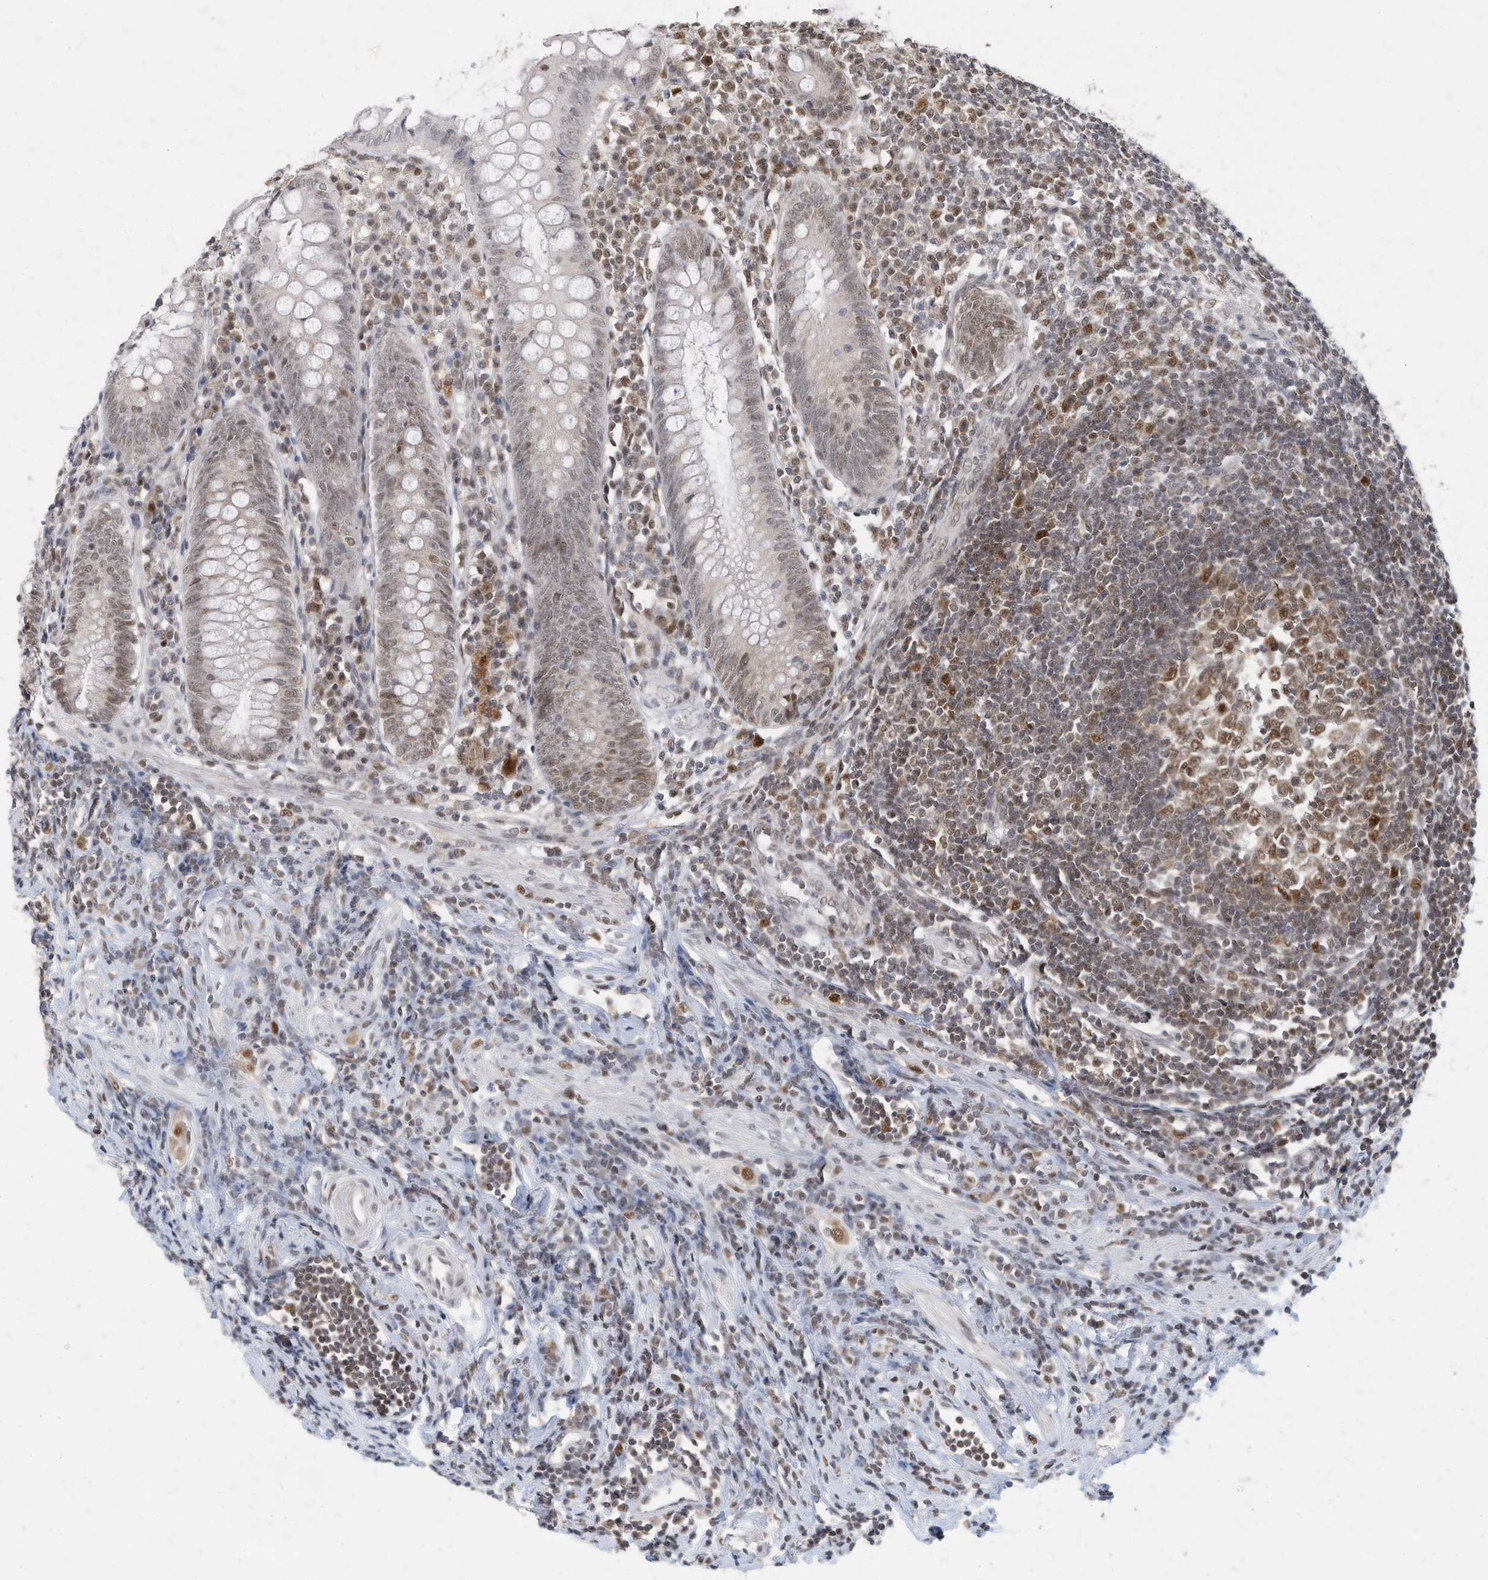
{"staining": {"intensity": "moderate", "quantity": "<25%", "location": "nuclear"}, "tissue": "appendix", "cell_type": "Glandular cells", "image_type": "normal", "snomed": [{"axis": "morphology", "description": "Normal tissue, NOS"}, {"axis": "topography", "description": "Appendix"}], "caption": "Unremarkable appendix exhibits moderate nuclear expression in approximately <25% of glandular cells.", "gene": "OGT", "patient": {"sex": "female", "age": 54}}